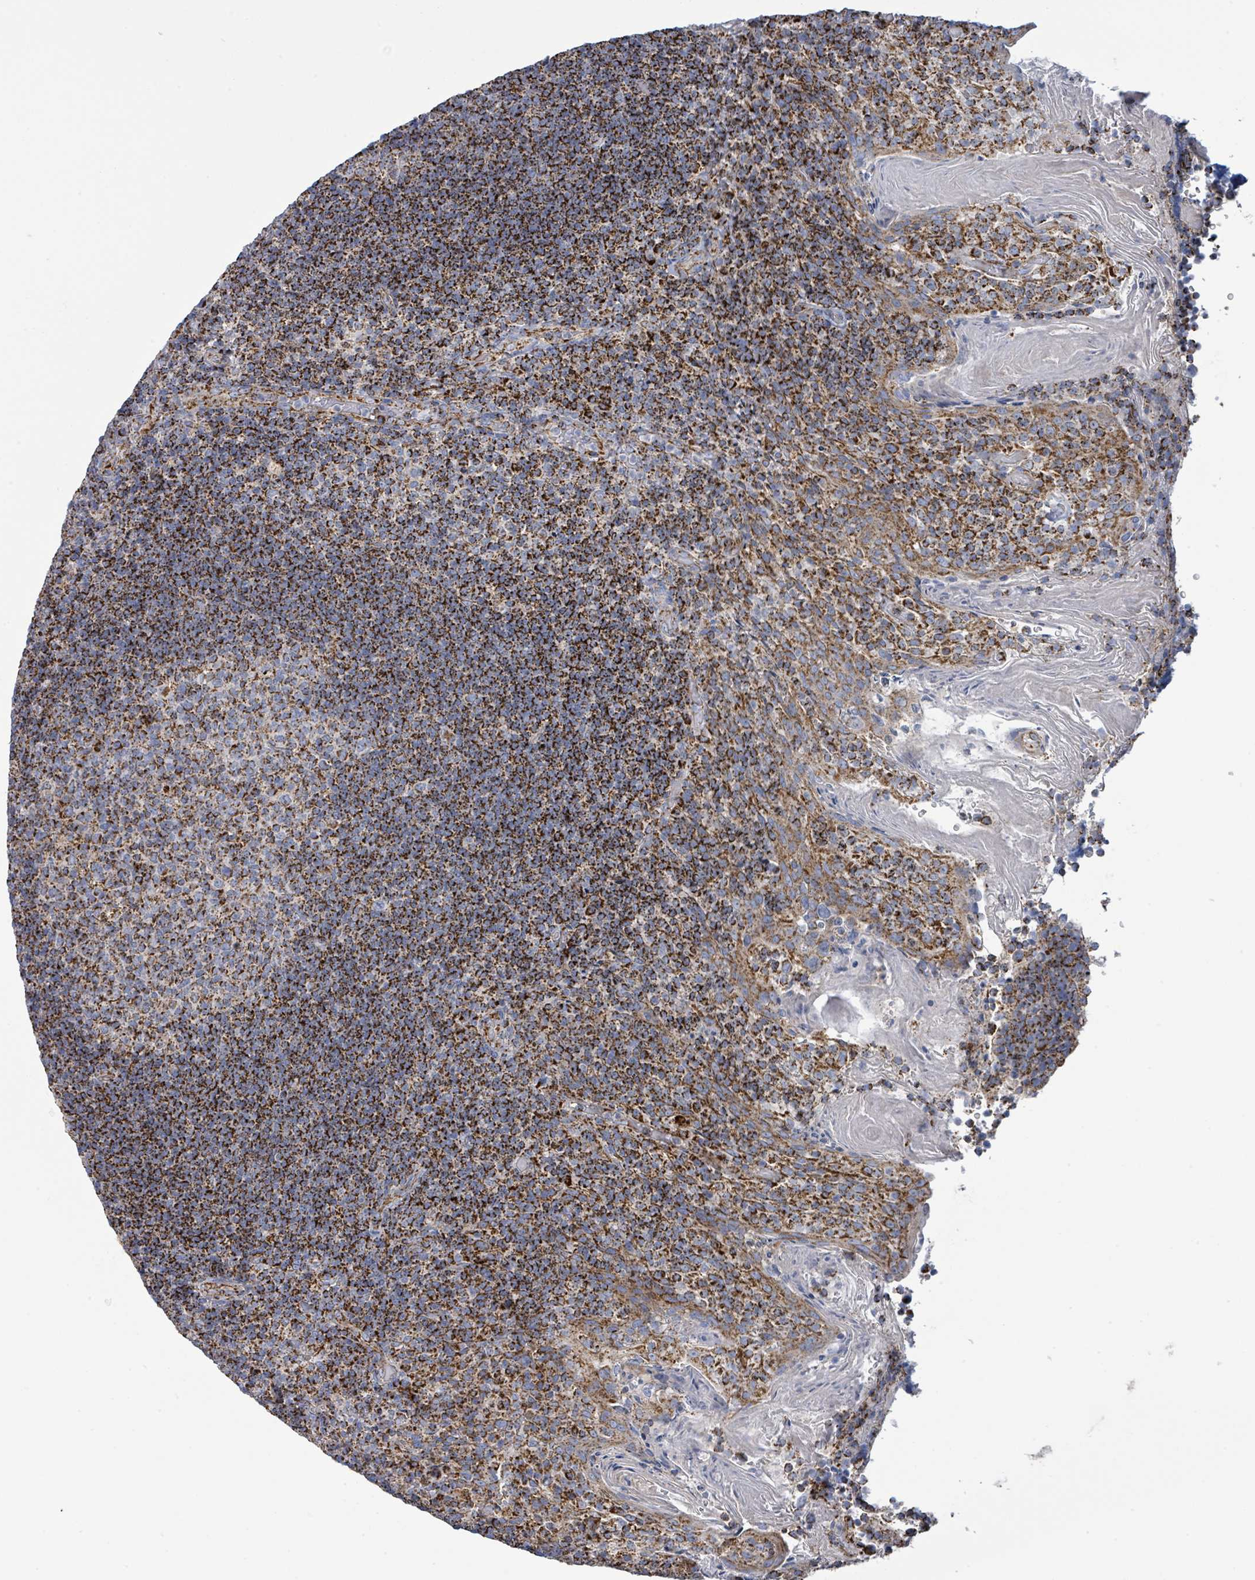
{"staining": {"intensity": "strong", "quantity": "25%-75%", "location": "cytoplasmic/membranous"}, "tissue": "tonsil", "cell_type": "Germinal center cells", "image_type": "normal", "snomed": [{"axis": "morphology", "description": "Normal tissue, NOS"}, {"axis": "topography", "description": "Tonsil"}], "caption": "This is a photomicrograph of immunohistochemistry staining of unremarkable tonsil, which shows strong positivity in the cytoplasmic/membranous of germinal center cells.", "gene": "SUCLG2", "patient": {"sex": "female", "age": 10}}